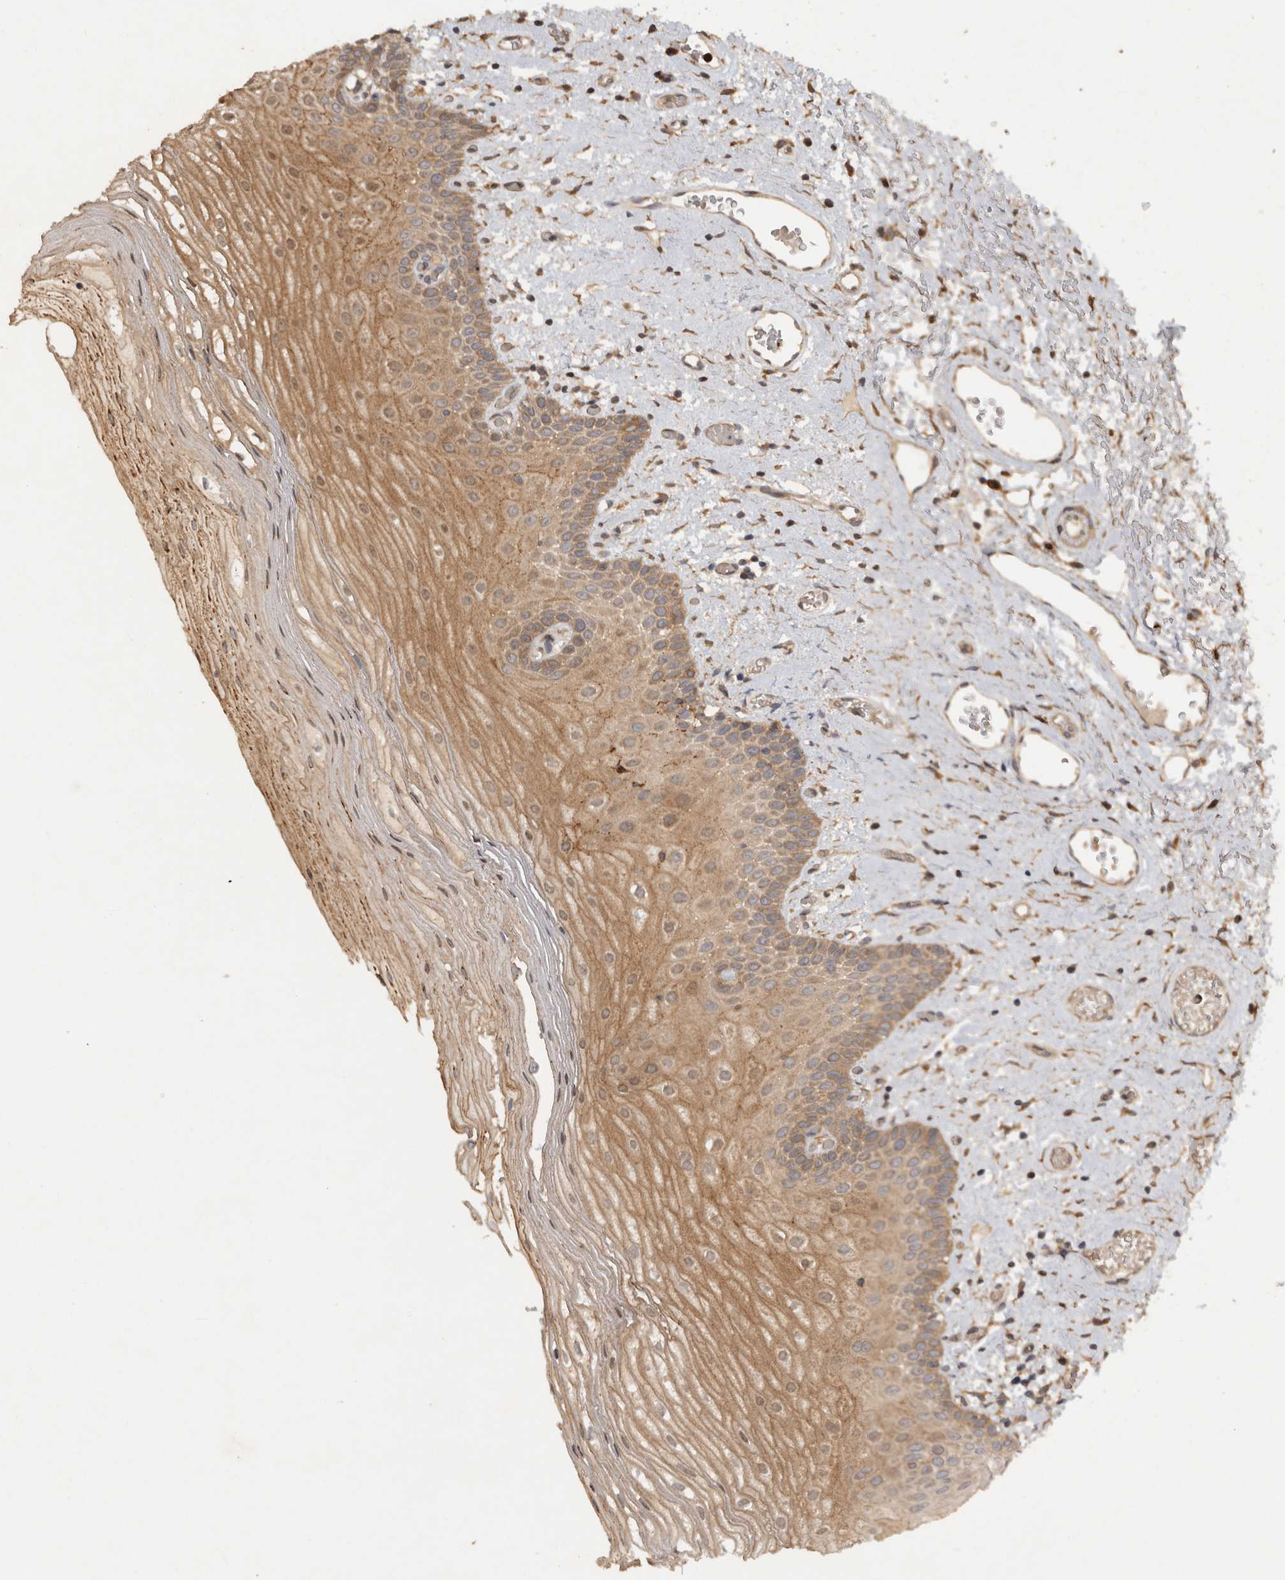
{"staining": {"intensity": "moderate", "quantity": ">75%", "location": "cytoplasmic/membranous,nuclear"}, "tissue": "oral mucosa", "cell_type": "Squamous epithelial cells", "image_type": "normal", "snomed": [{"axis": "morphology", "description": "Normal tissue, NOS"}, {"axis": "topography", "description": "Oral tissue"}], "caption": "Immunohistochemical staining of normal human oral mucosa exhibits moderate cytoplasmic/membranous,nuclear protein expression in about >75% of squamous epithelial cells. (DAB (3,3'-diaminobenzidine) = brown stain, brightfield microscopy at high magnification).", "gene": "VEPH1", "patient": {"sex": "male", "age": 52}}